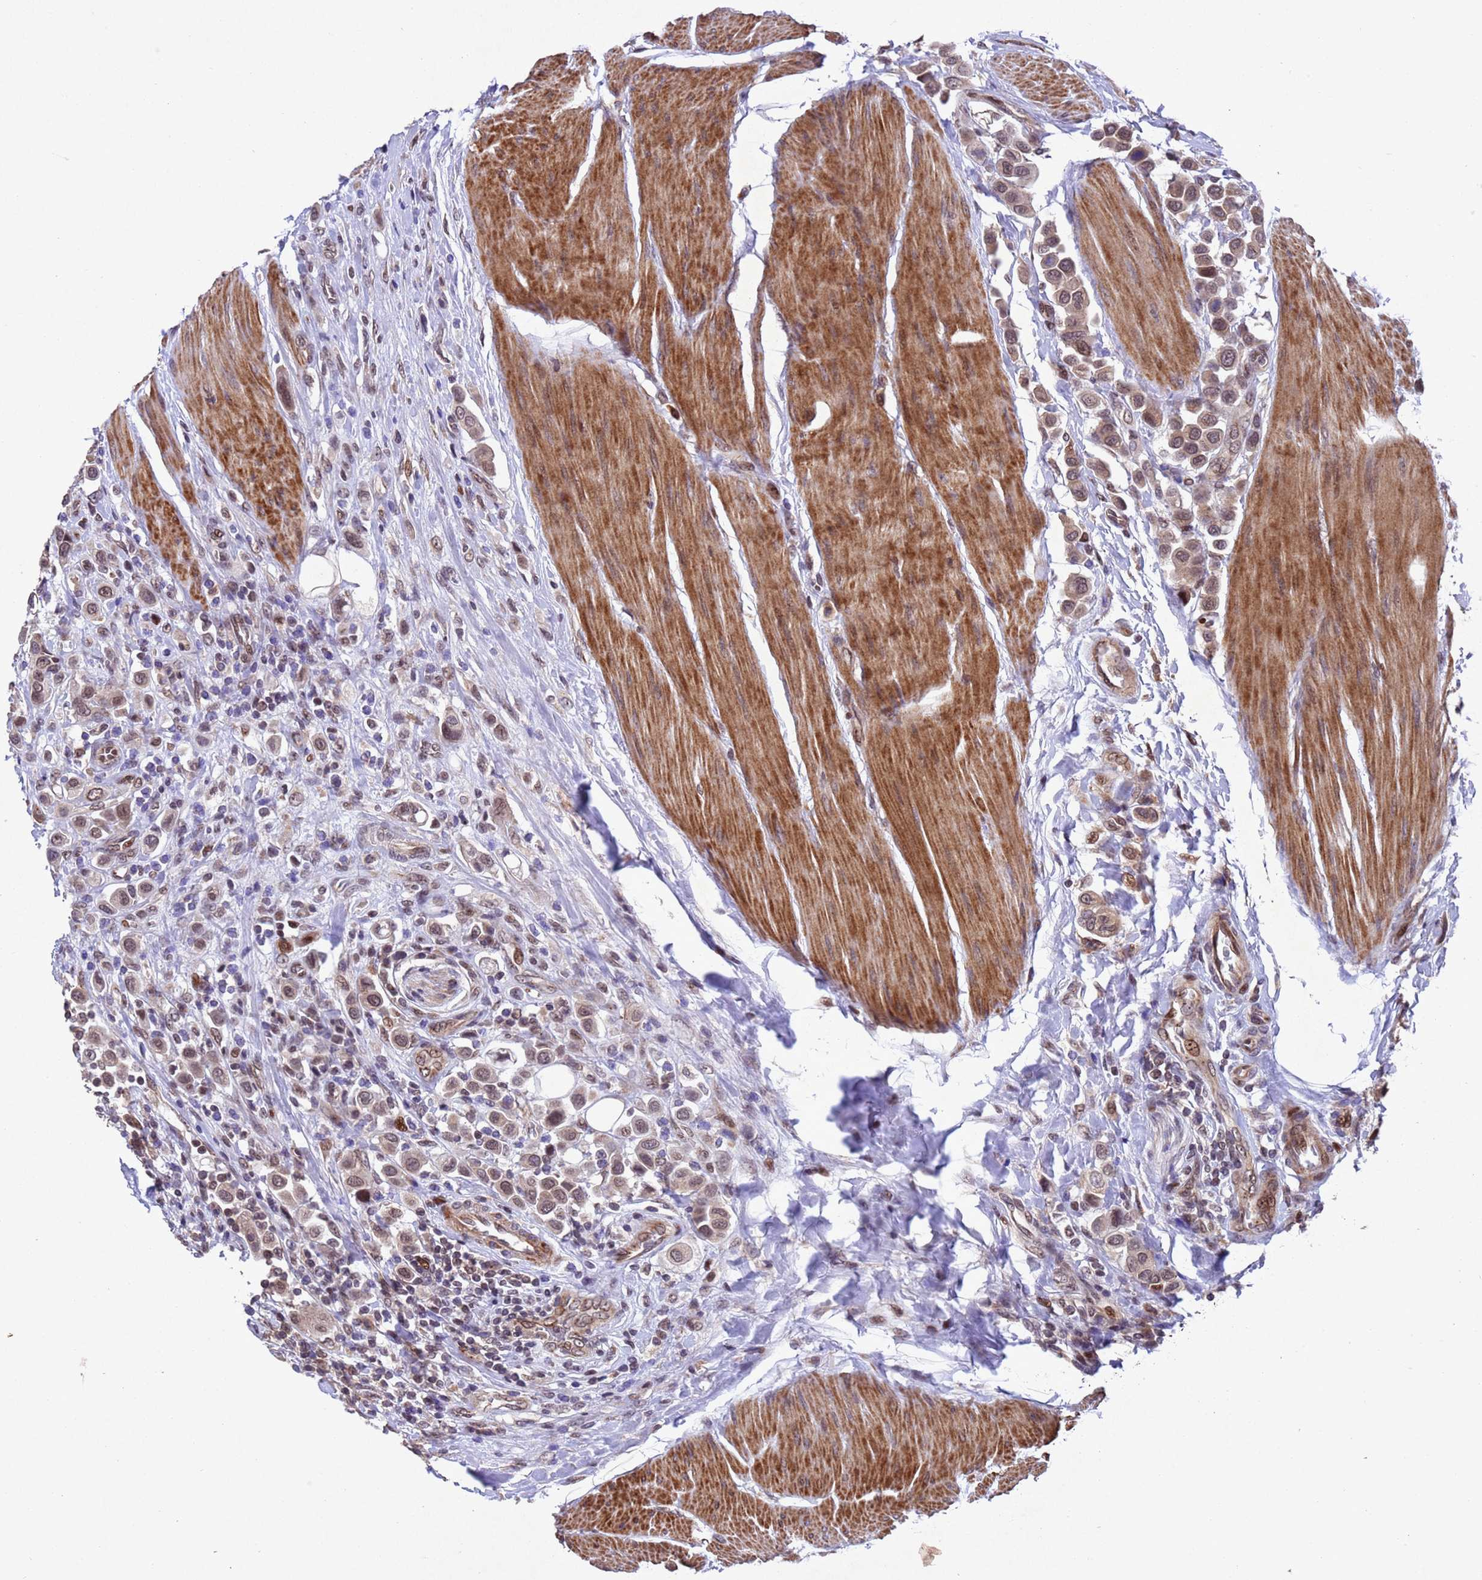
{"staining": {"intensity": "moderate", "quantity": ">75%", "location": "cytoplasmic/membranous,nuclear"}, "tissue": "urothelial cancer", "cell_type": "Tumor cells", "image_type": "cancer", "snomed": [{"axis": "morphology", "description": "Urothelial carcinoma, High grade"}, {"axis": "topography", "description": "Urinary bladder"}], "caption": "This micrograph displays urothelial carcinoma (high-grade) stained with IHC to label a protein in brown. The cytoplasmic/membranous and nuclear of tumor cells show moderate positivity for the protein. Nuclei are counter-stained blue.", "gene": "TBK1", "patient": {"sex": "male", "age": 50}}